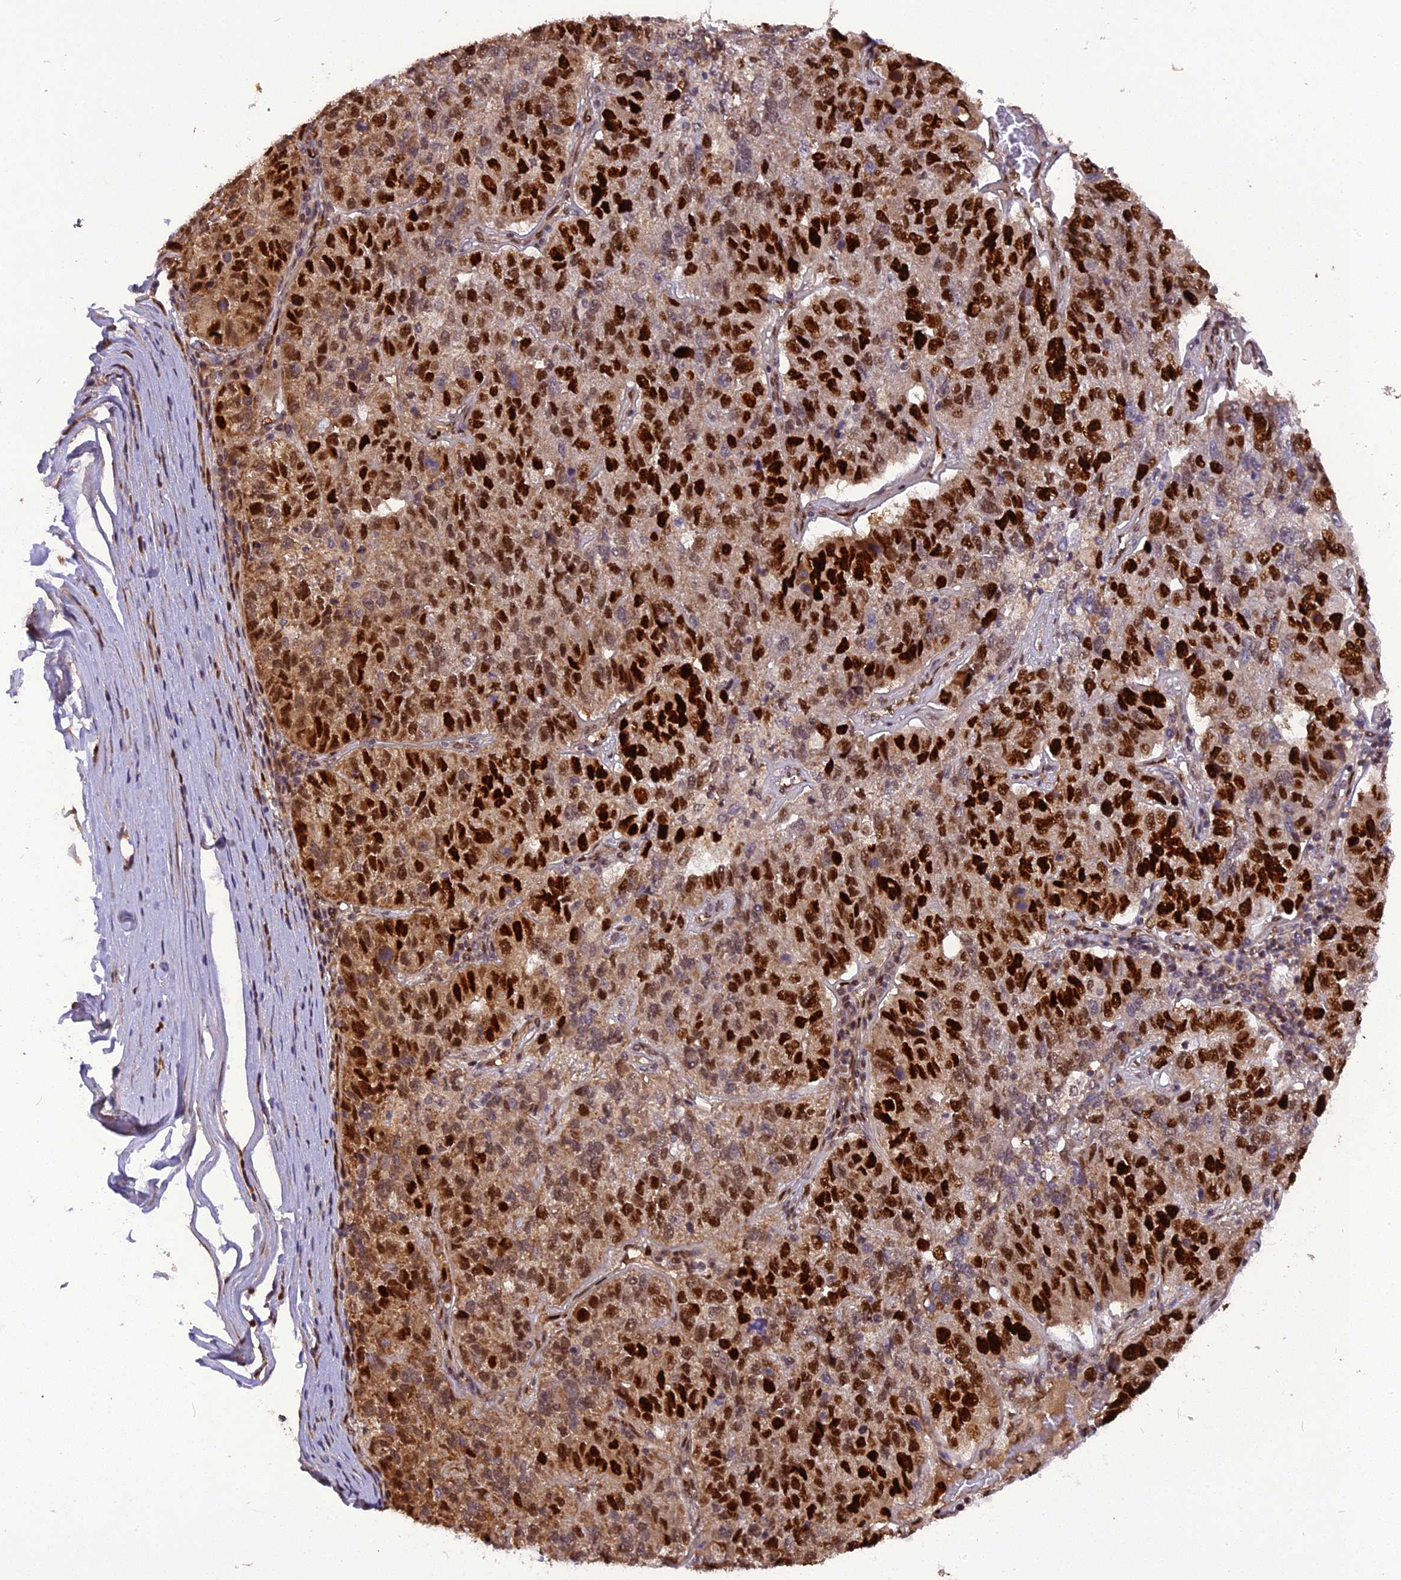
{"staining": {"intensity": "strong", "quantity": ">75%", "location": "nuclear"}, "tissue": "pancreatic cancer", "cell_type": "Tumor cells", "image_type": "cancer", "snomed": [{"axis": "morphology", "description": "Adenocarcinoma, NOS"}, {"axis": "topography", "description": "Pancreas"}], "caption": "Protein staining demonstrates strong nuclear expression in approximately >75% of tumor cells in adenocarcinoma (pancreatic). The protein of interest is shown in brown color, while the nuclei are stained blue.", "gene": "MICALL1", "patient": {"sex": "female", "age": 61}}